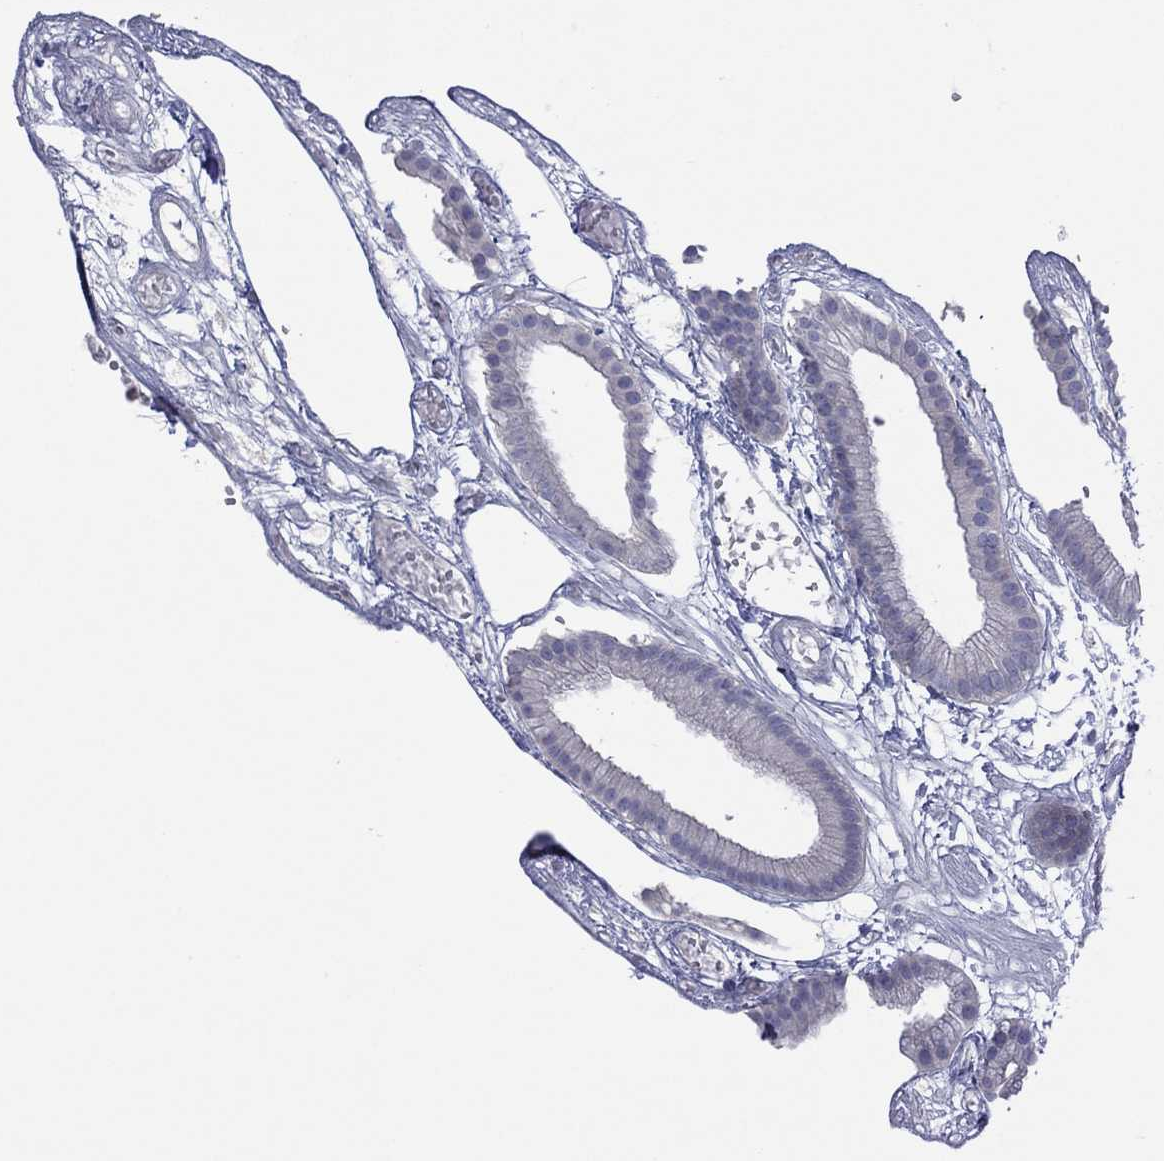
{"staining": {"intensity": "negative", "quantity": "none", "location": "none"}, "tissue": "gallbladder", "cell_type": "Glandular cells", "image_type": "normal", "snomed": [{"axis": "morphology", "description": "Normal tissue, NOS"}, {"axis": "topography", "description": "Gallbladder"}], "caption": "Immunohistochemical staining of normal human gallbladder exhibits no significant staining in glandular cells.", "gene": "CYP2B6", "patient": {"sex": "female", "age": 45}}